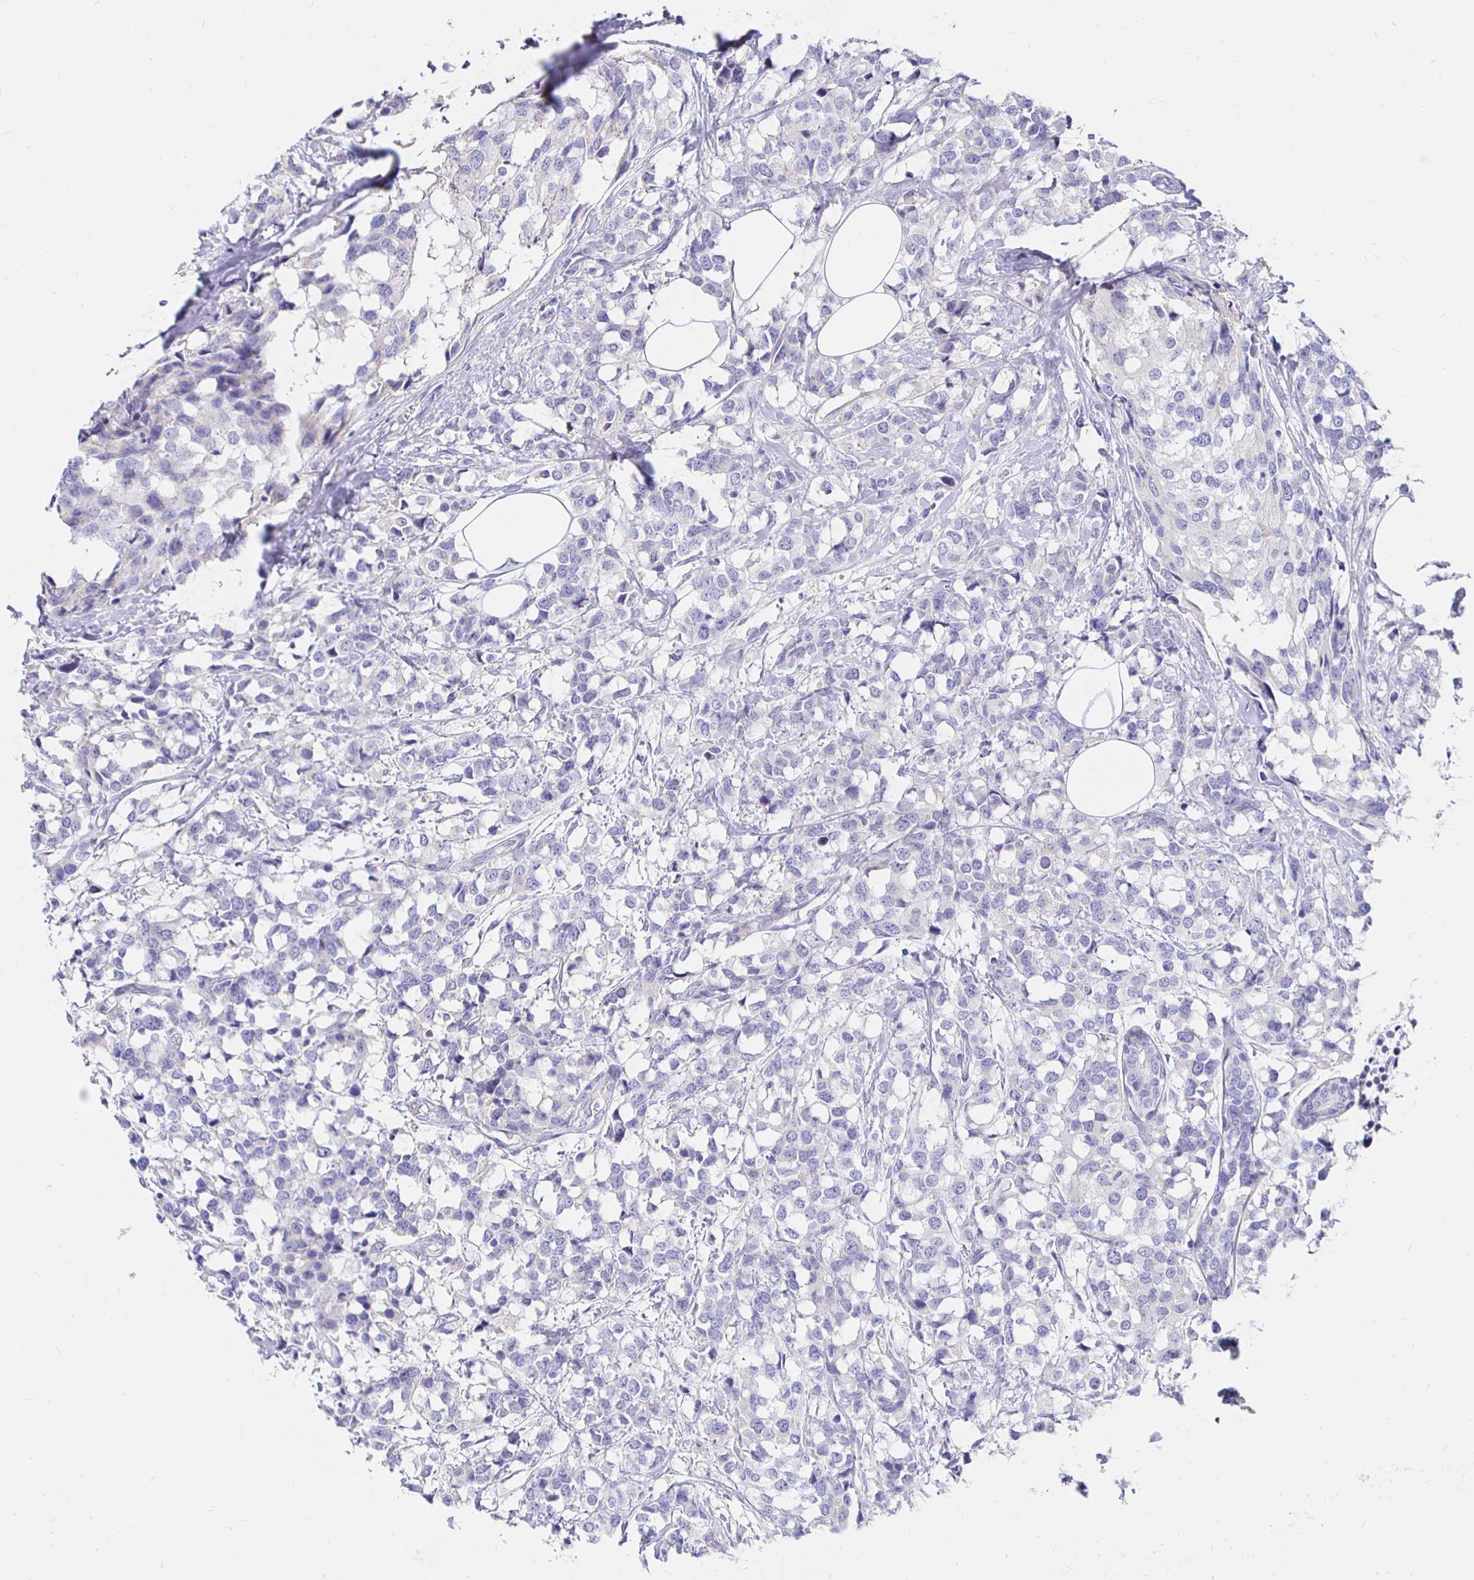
{"staining": {"intensity": "negative", "quantity": "none", "location": "none"}, "tissue": "breast cancer", "cell_type": "Tumor cells", "image_type": "cancer", "snomed": [{"axis": "morphology", "description": "Lobular carcinoma"}, {"axis": "topography", "description": "Breast"}], "caption": "This is an immunohistochemistry histopathology image of lobular carcinoma (breast). There is no positivity in tumor cells.", "gene": "NECAB1", "patient": {"sex": "female", "age": 59}}